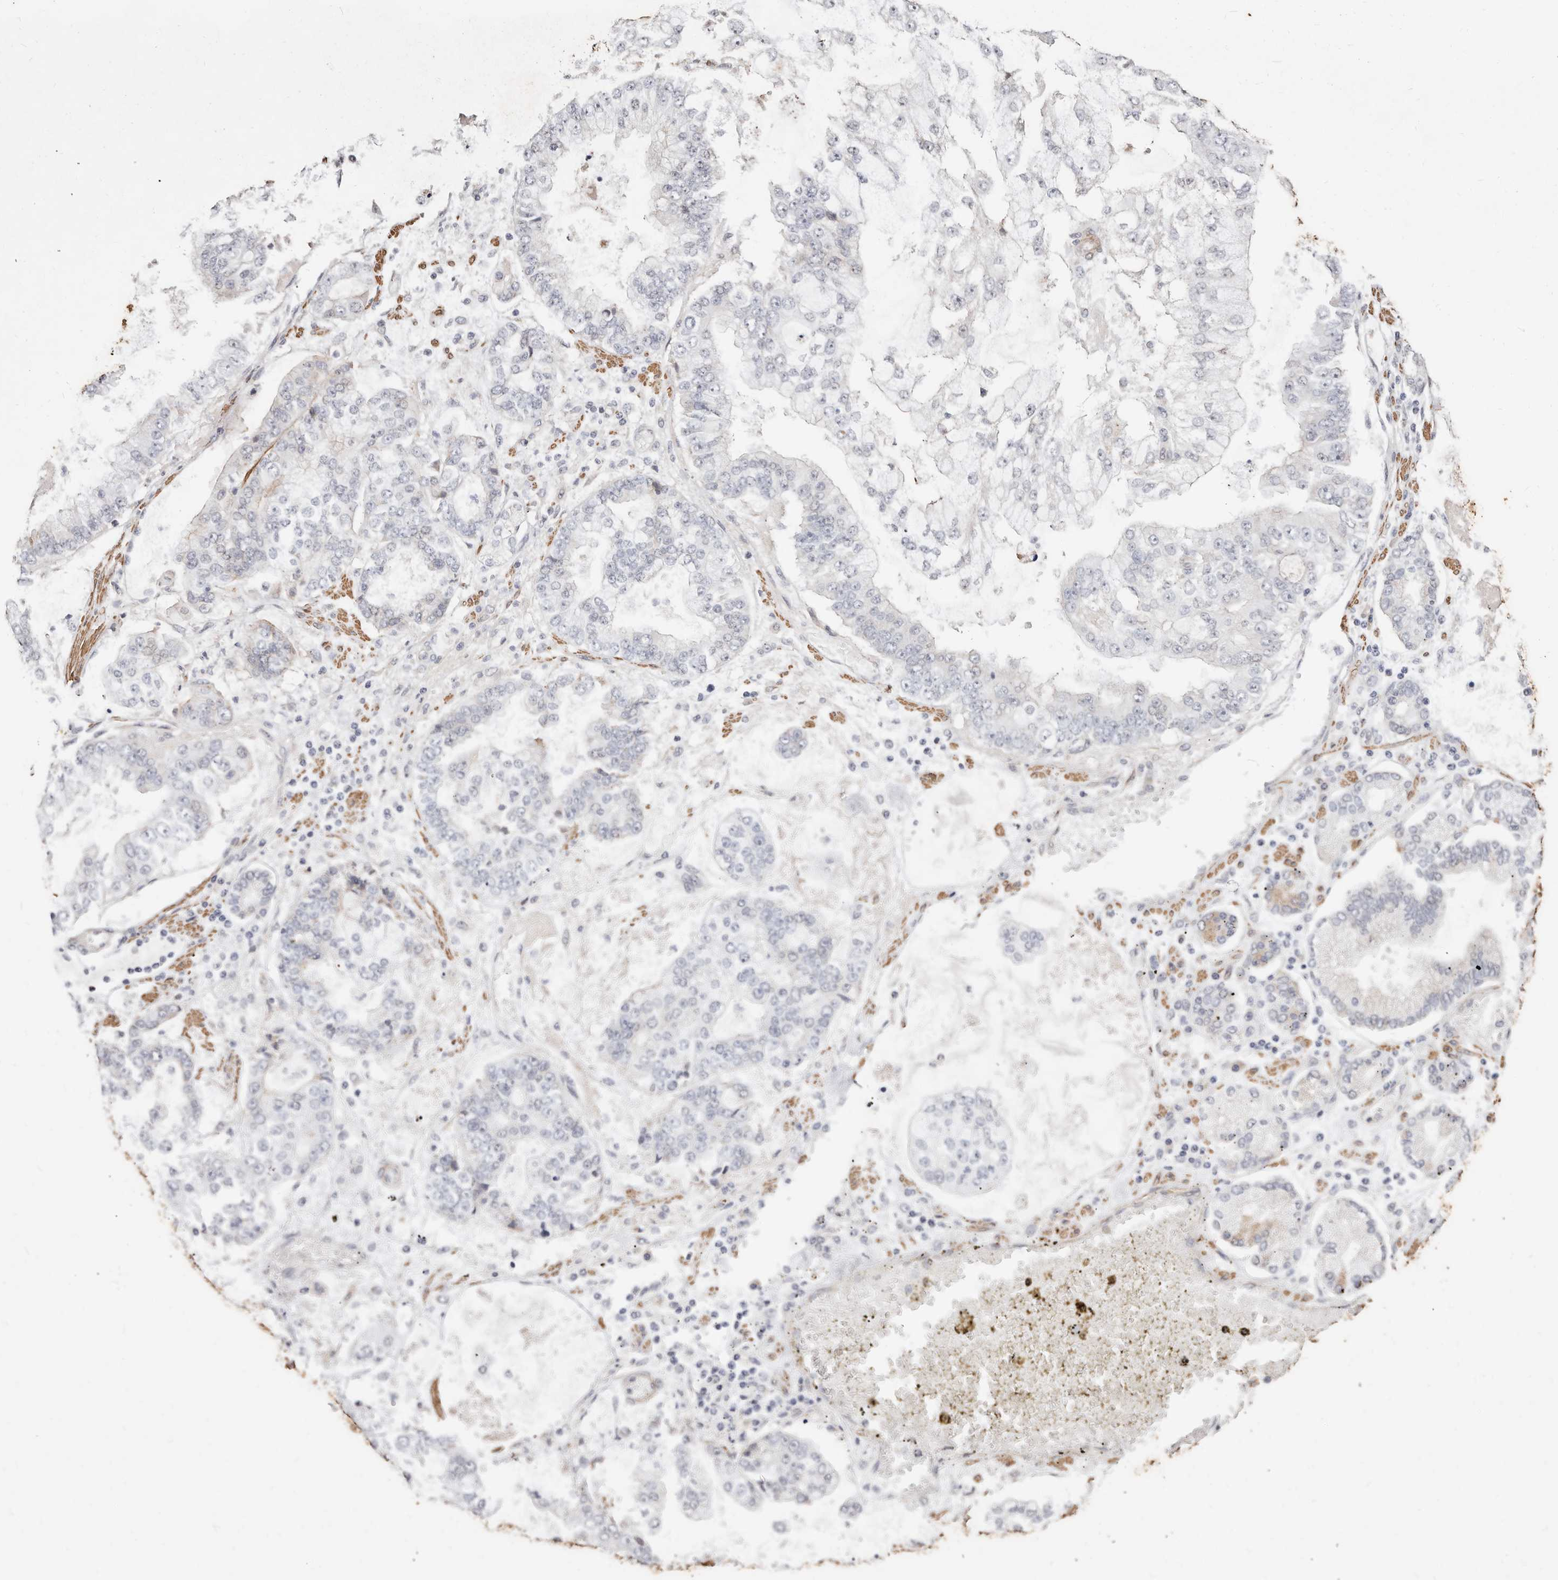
{"staining": {"intensity": "negative", "quantity": "none", "location": "none"}, "tissue": "stomach cancer", "cell_type": "Tumor cells", "image_type": "cancer", "snomed": [{"axis": "morphology", "description": "Adenocarcinoma, NOS"}, {"axis": "topography", "description": "Stomach"}], "caption": "A high-resolution histopathology image shows immunohistochemistry (IHC) staining of adenocarcinoma (stomach), which demonstrates no significant staining in tumor cells.", "gene": "TRIP13", "patient": {"sex": "male", "age": 76}}